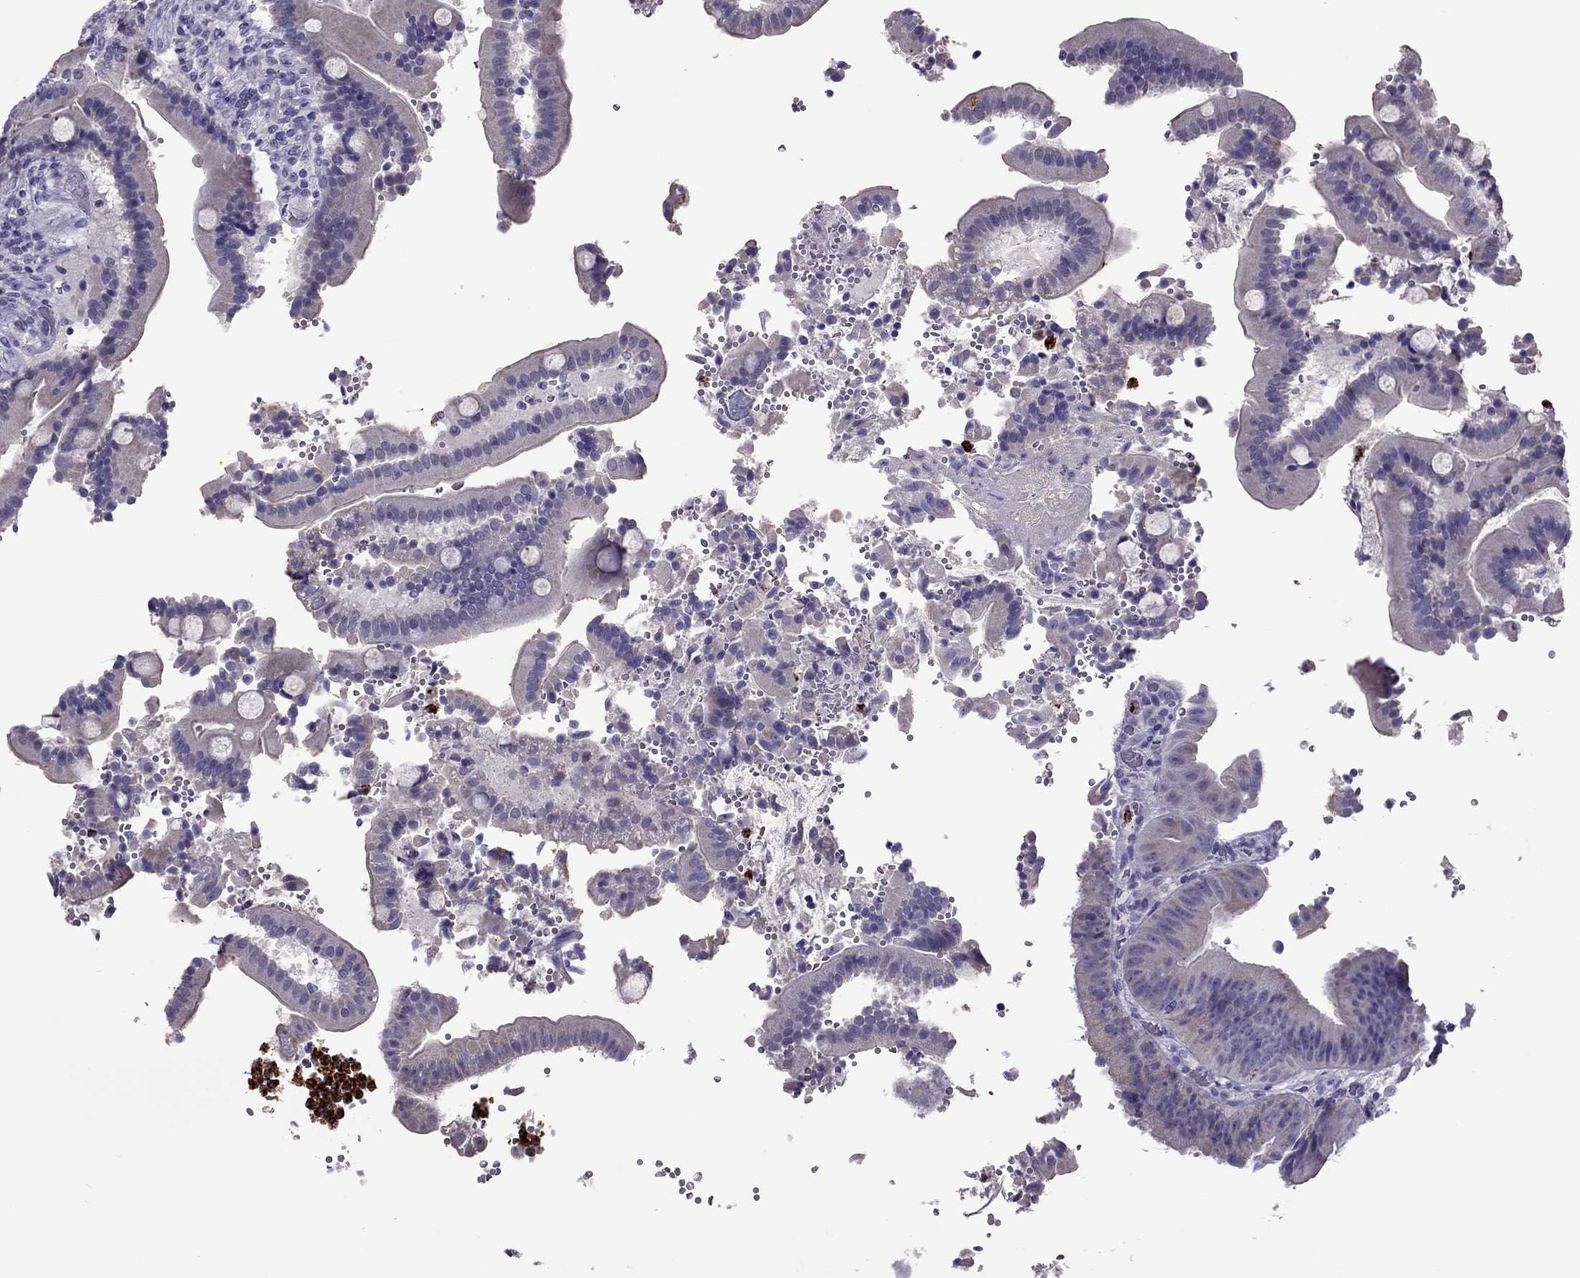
{"staining": {"intensity": "negative", "quantity": "none", "location": "none"}, "tissue": "duodenum", "cell_type": "Glandular cells", "image_type": "normal", "snomed": [{"axis": "morphology", "description": "Normal tissue, NOS"}, {"axis": "topography", "description": "Duodenum"}], "caption": "Photomicrograph shows no protein positivity in glandular cells of normal duodenum. (DAB immunohistochemistry (IHC), high magnification).", "gene": "CCL27", "patient": {"sex": "female", "age": 62}}